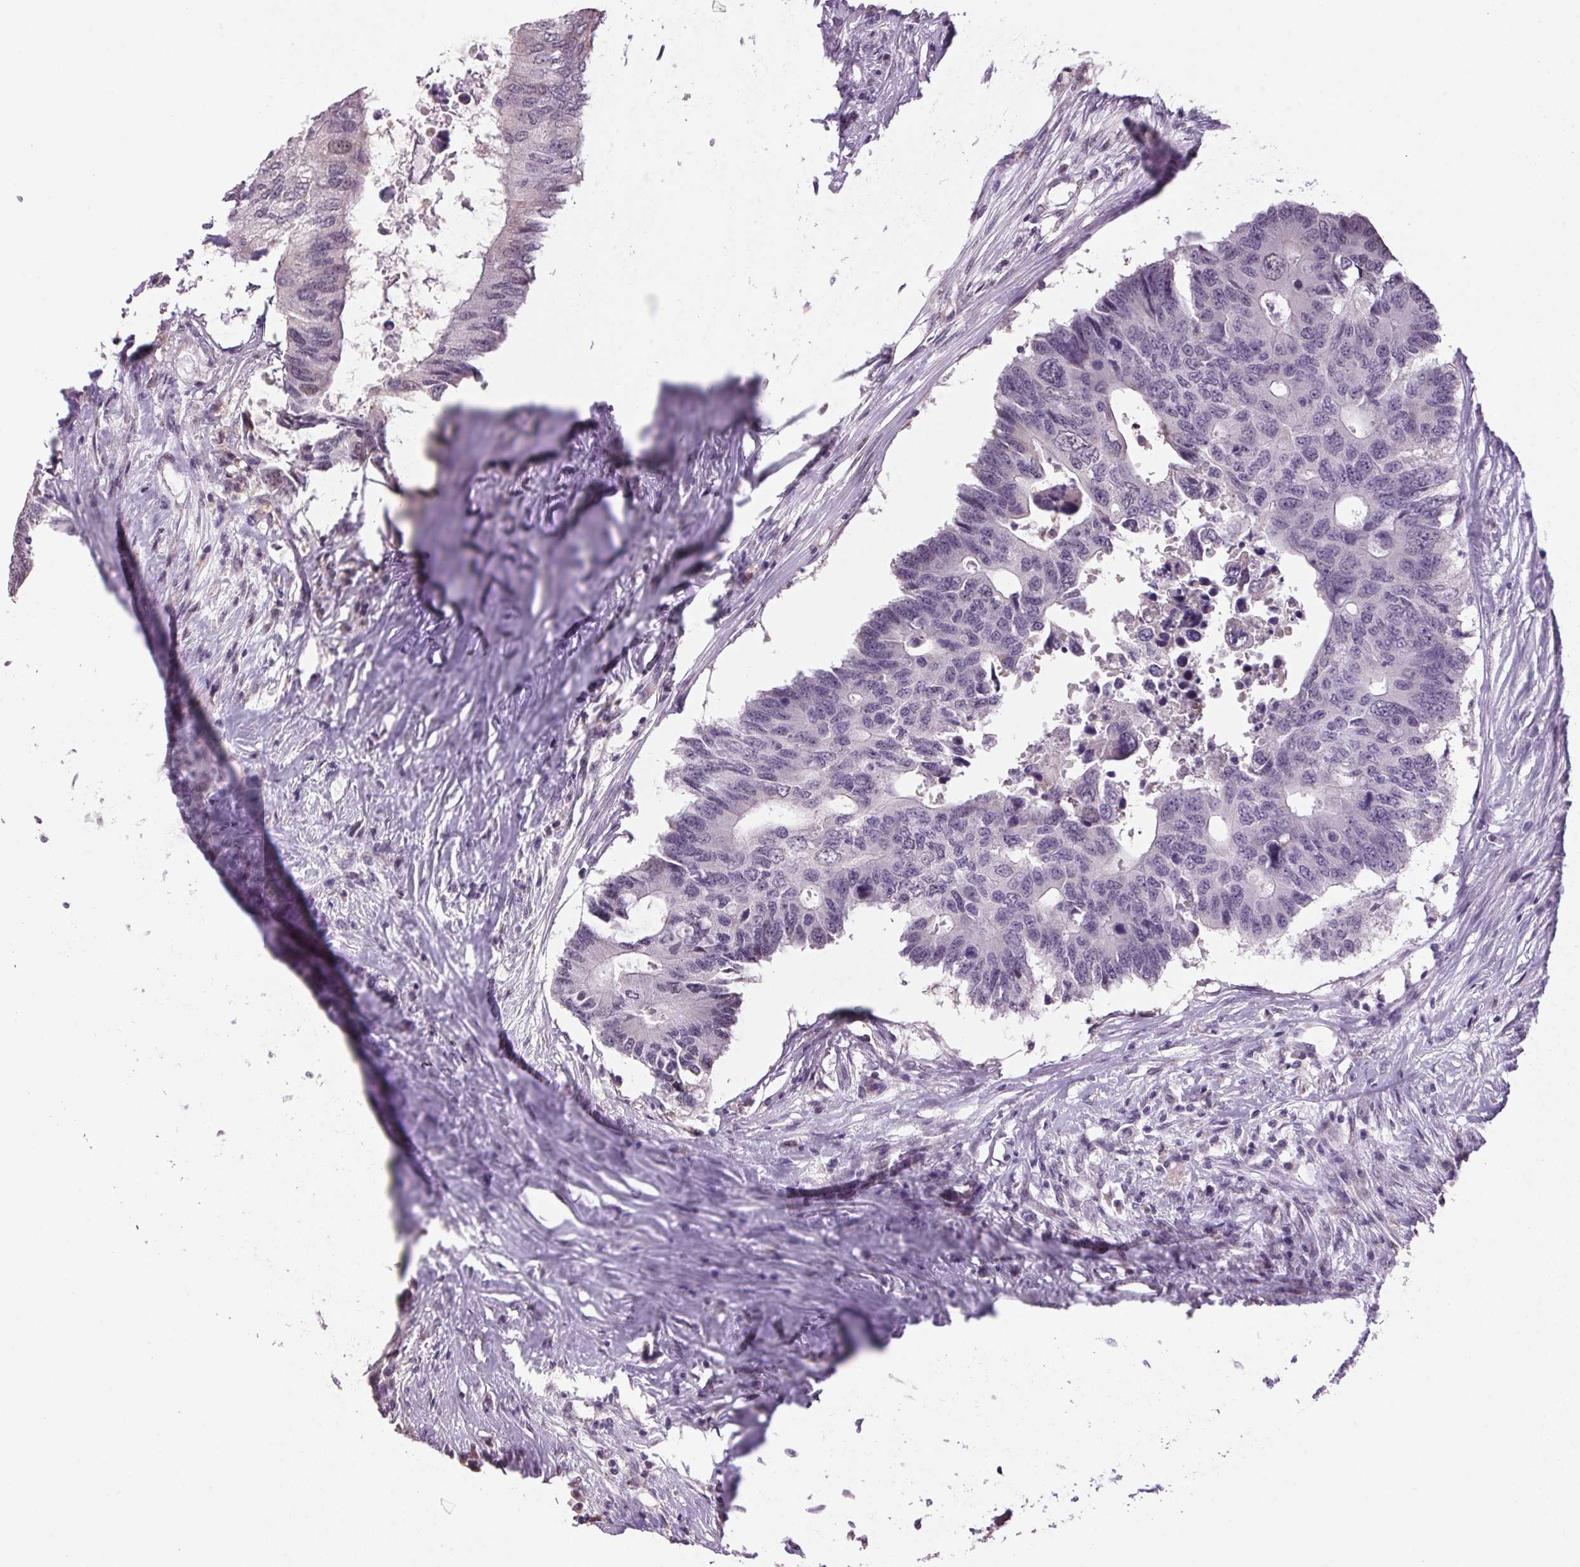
{"staining": {"intensity": "negative", "quantity": "none", "location": "none"}, "tissue": "colorectal cancer", "cell_type": "Tumor cells", "image_type": "cancer", "snomed": [{"axis": "morphology", "description": "Adenocarcinoma, NOS"}, {"axis": "topography", "description": "Colon"}], "caption": "Colorectal adenocarcinoma stained for a protein using IHC exhibits no expression tumor cells.", "gene": "VWA3B", "patient": {"sex": "male", "age": 71}}